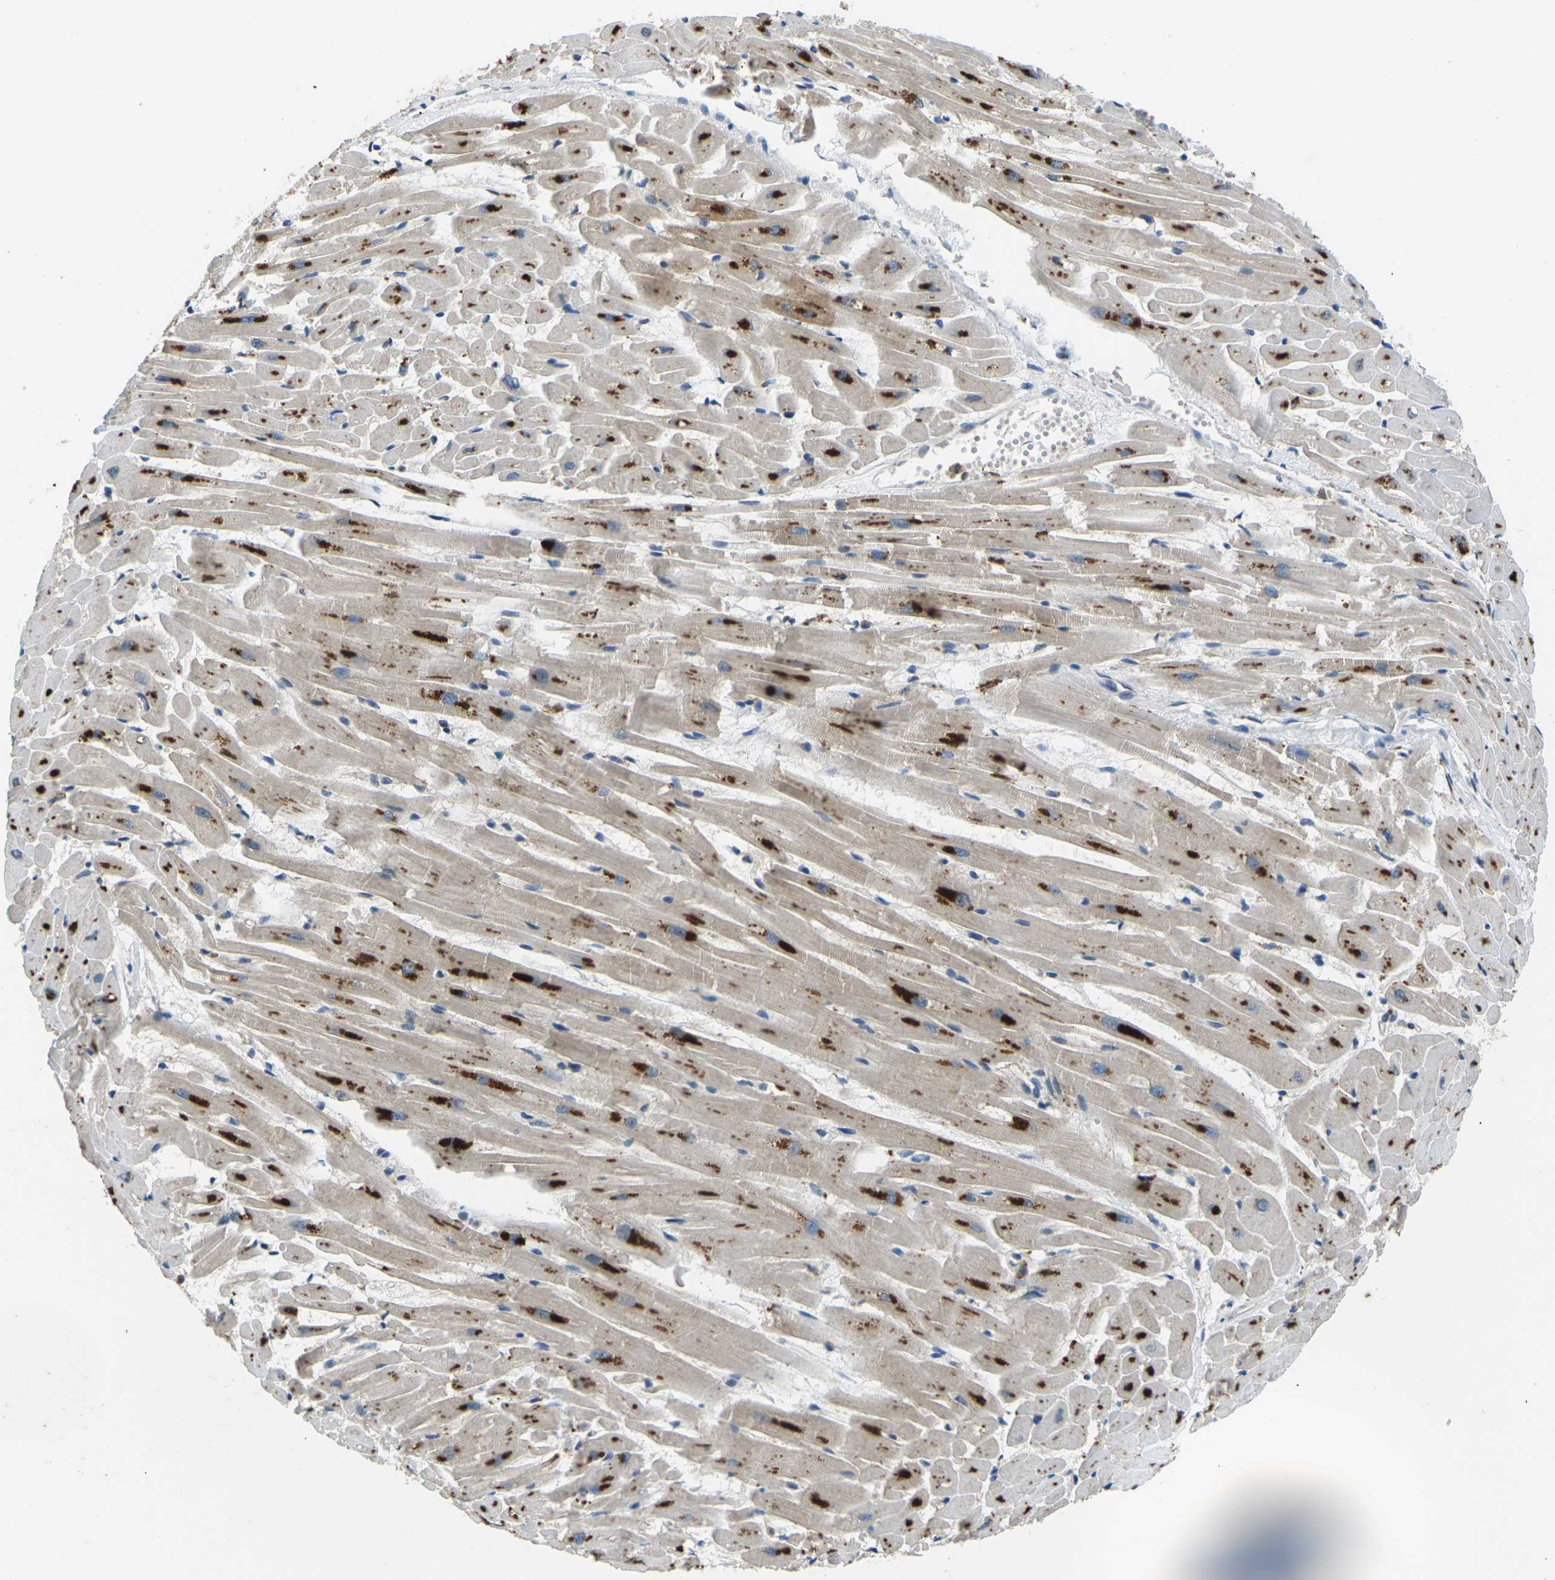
{"staining": {"intensity": "strong", "quantity": ">75%", "location": "cytoplasmic/membranous"}, "tissue": "heart muscle", "cell_type": "Cardiomyocytes", "image_type": "normal", "snomed": [{"axis": "morphology", "description": "Normal tissue, NOS"}, {"axis": "topography", "description": "Heart"}], "caption": "Brown immunohistochemical staining in benign heart muscle exhibits strong cytoplasmic/membranous expression in approximately >75% of cardiomyocytes.", "gene": "SLC31A2", "patient": {"sex": "female", "age": 19}}